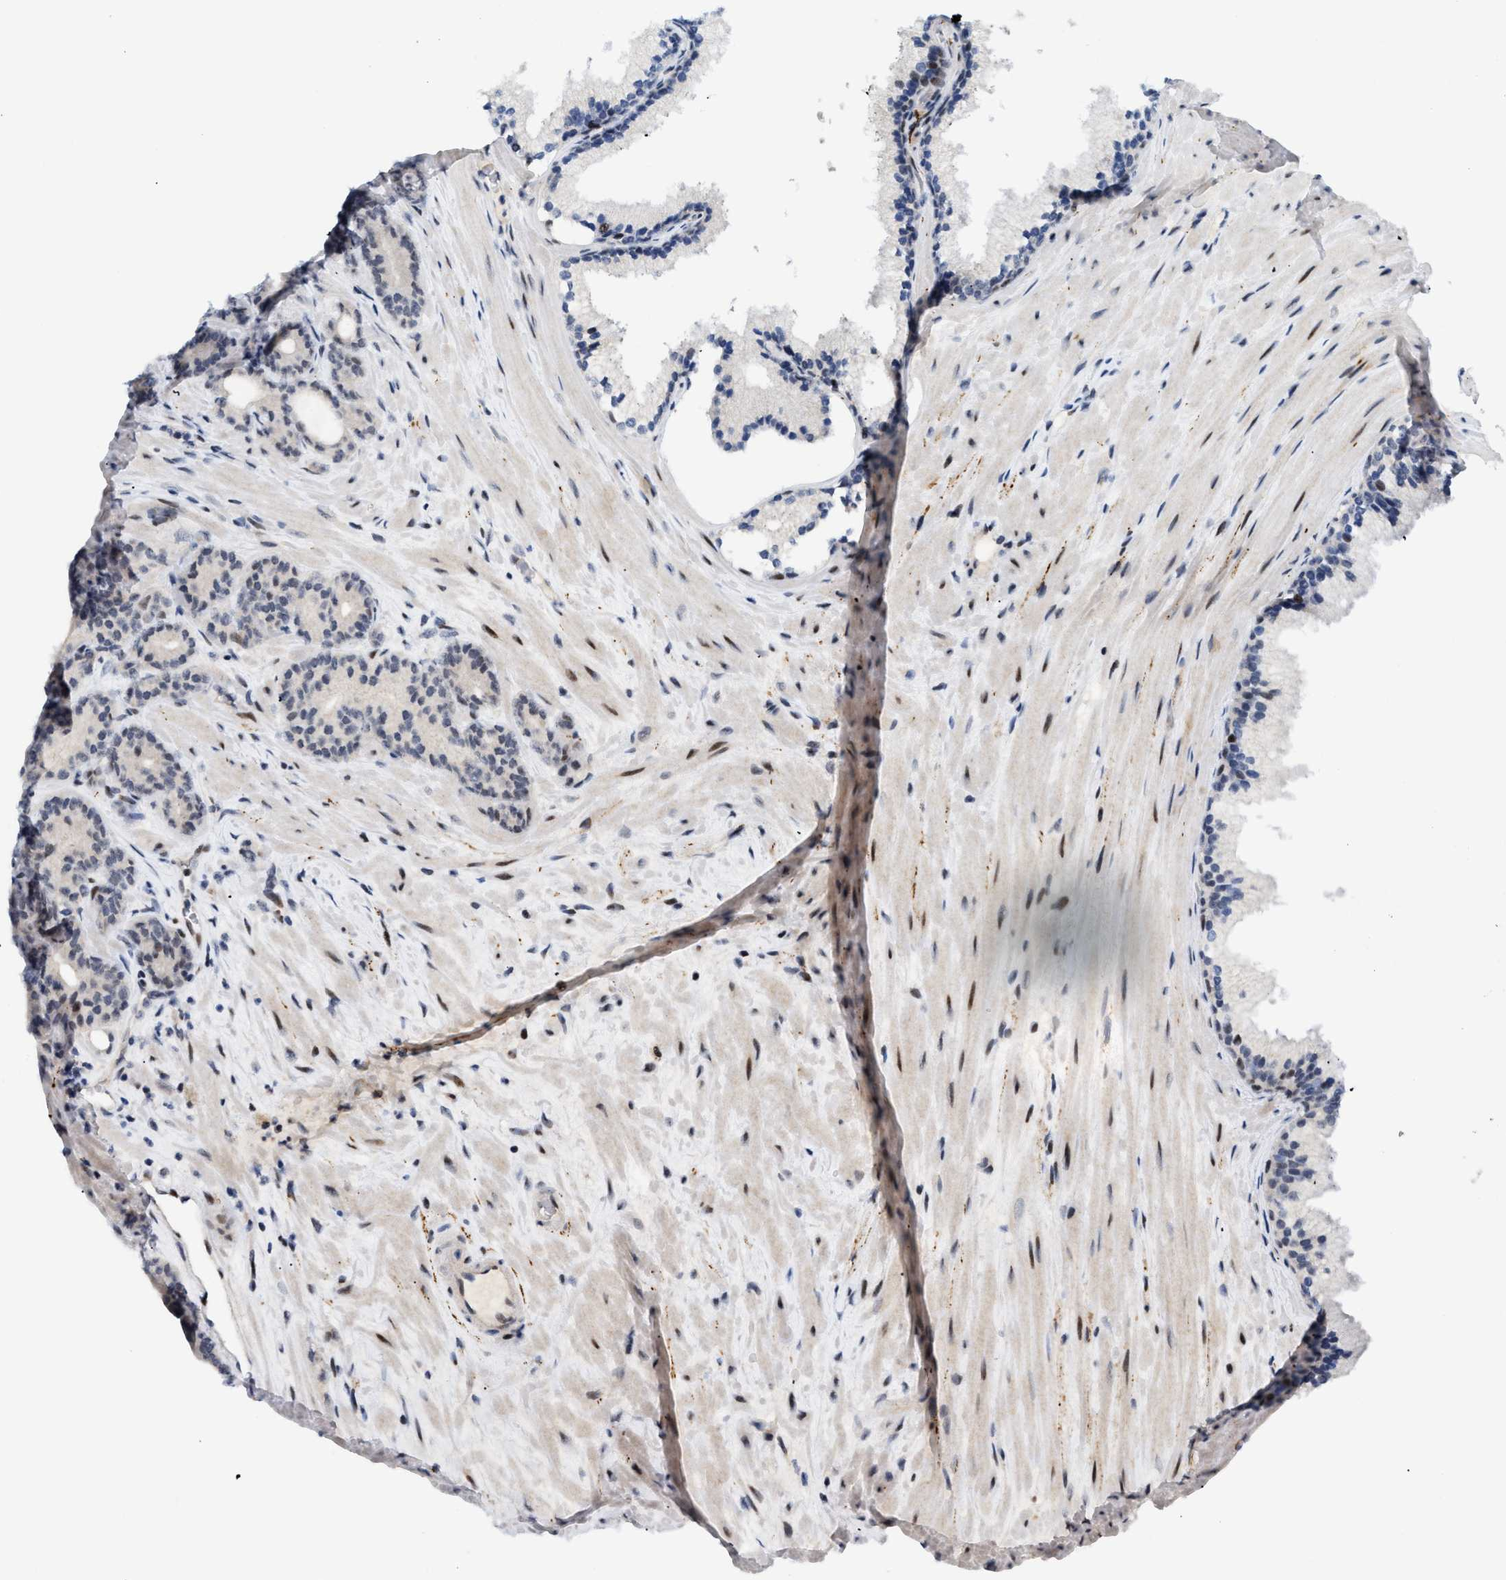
{"staining": {"intensity": "weak", "quantity": "<25%", "location": "cytoplasmic/membranous,nuclear"}, "tissue": "prostate cancer", "cell_type": "Tumor cells", "image_type": "cancer", "snomed": [{"axis": "morphology", "description": "Adenocarcinoma, Low grade"}, {"axis": "topography", "description": "Prostate"}], "caption": "A high-resolution image shows IHC staining of prostate adenocarcinoma (low-grade), which exhibits no significant positivity in tumor cells. The staining is performed using DAB (3,3'-diaminobenzidine) brown chromogen with nuclei counter-stained in using hematoxylin.", "gene": "MED1", "patient": {"sex": "male", "age": 63}}